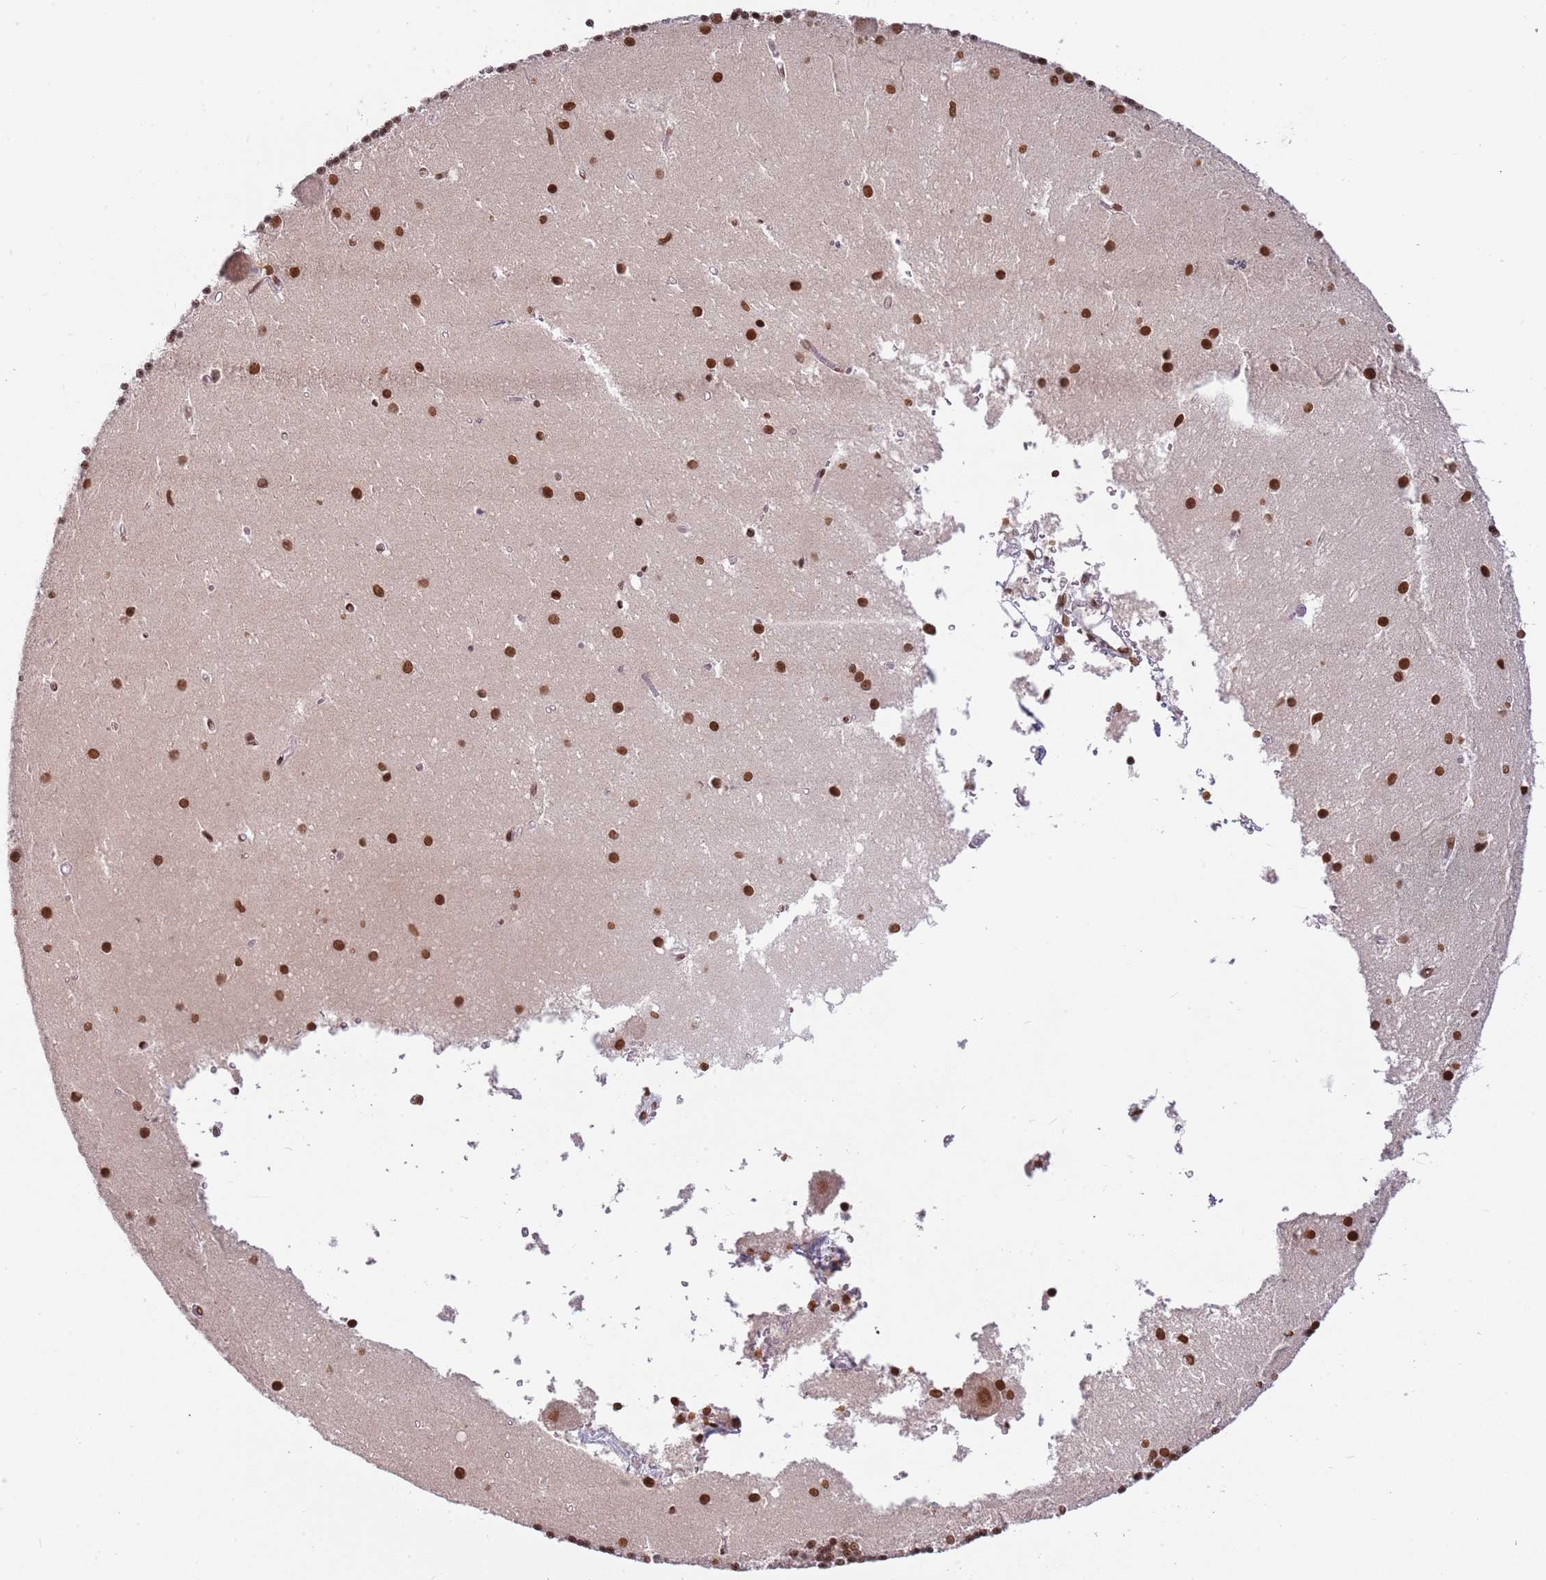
{"staining": {"intensity": "strong", "quantity": ">75%", "location": "nuclear"}, "tissue": "cerebellum", "cell_type": "Cells in granular layer", "image_type": "normal", "snomed": [{"axis": "morphology", "description": "Normal tissue, NOS"}, {"axis": "topography", "description": "Cerebellum"}], "caption": "Brown immunohistochemical staining in benign cerebellum reveals strong nuclear positivity in about >75% of cells in granular layer. (IHC, brightfield microscopy, high magnification).", "gene": "SH3RF3", "patient": {"sex": "male", "age": 54}}